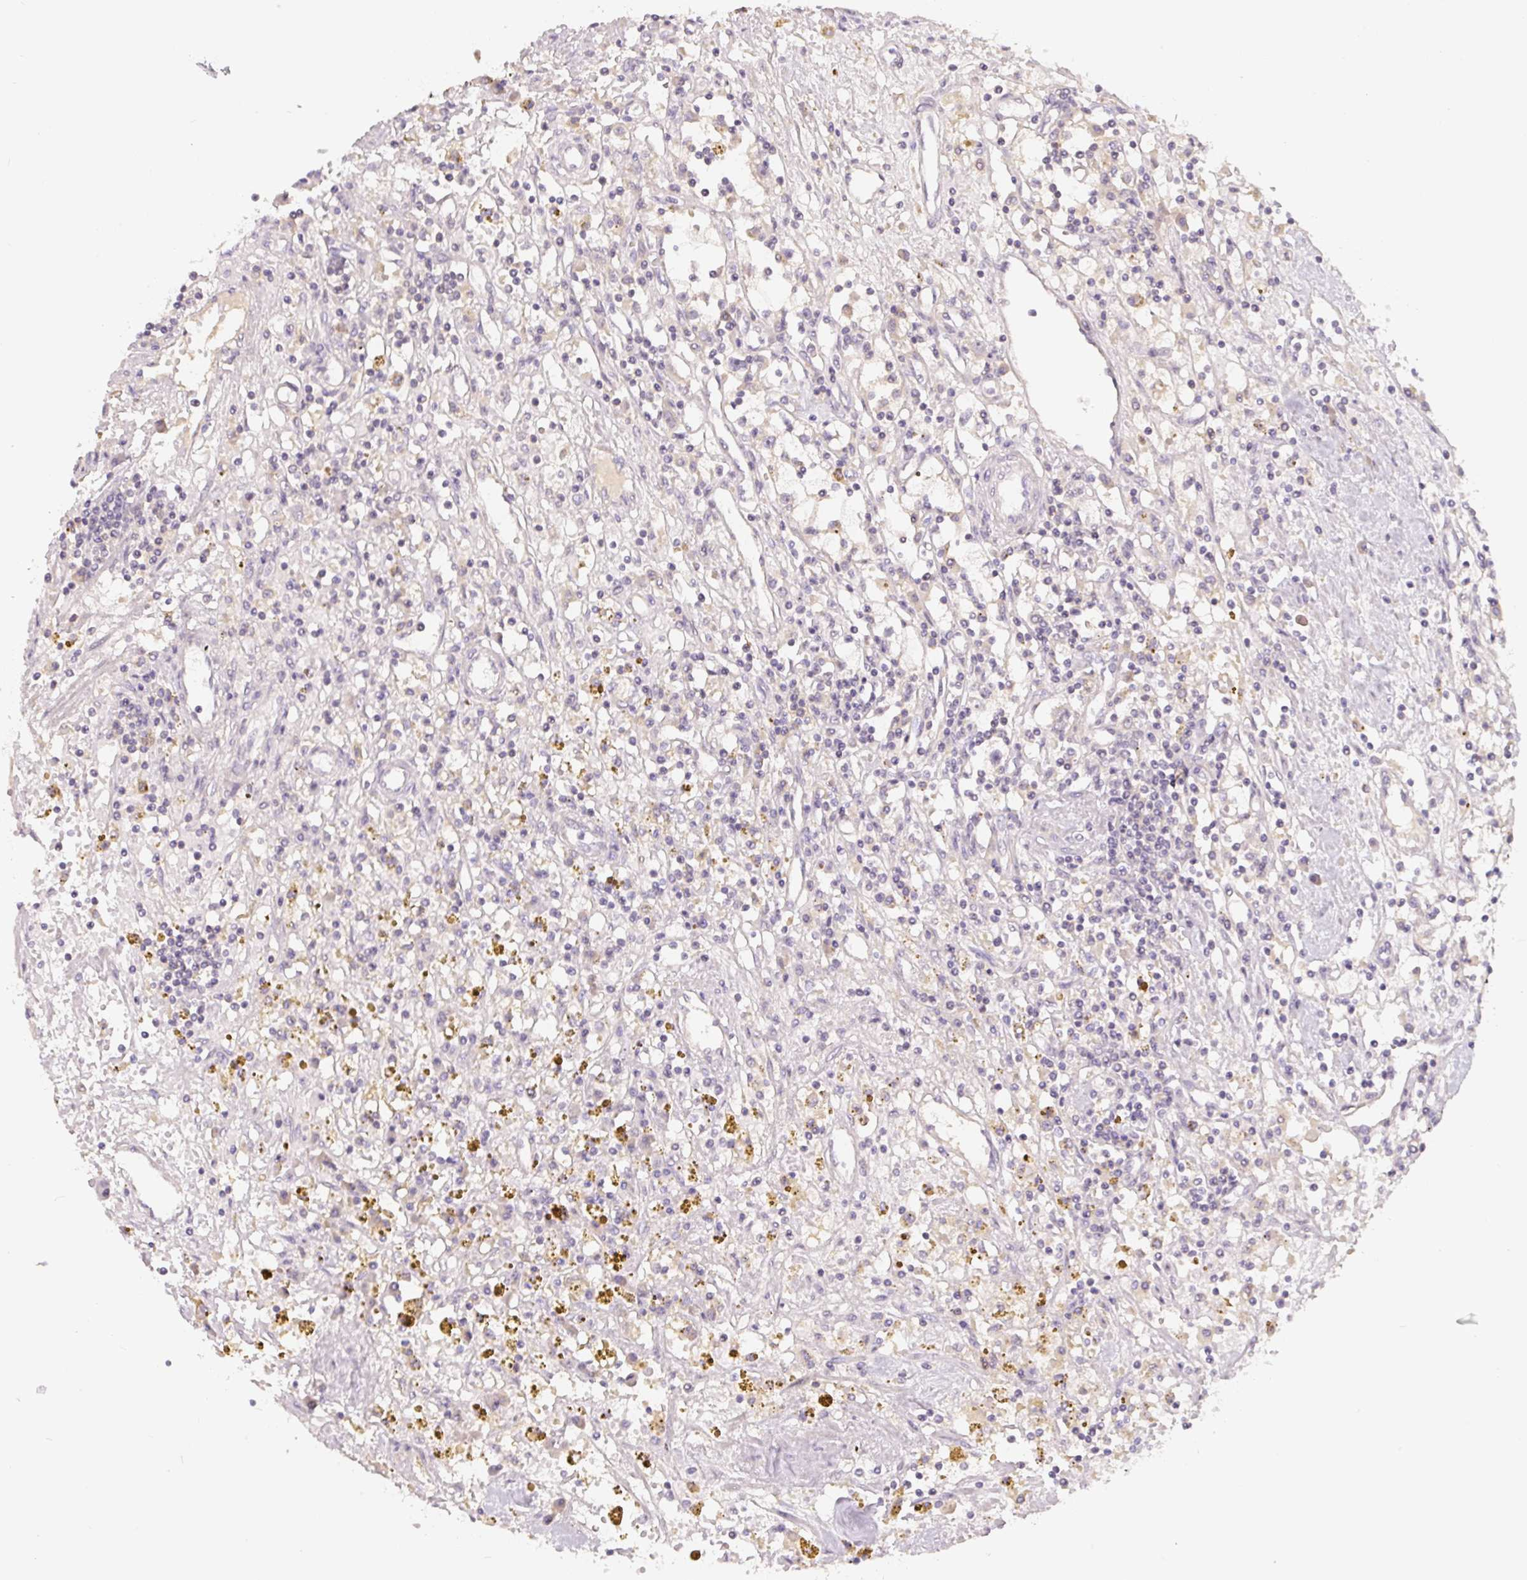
{"staining": {"intensity": "negative", "quantity": "none", "location": "none"}, "tissue": "renal cancer", "cell_type": "Tumor cells", "image_type": "cancer", "snomed": [{"axis": "morphology", "description": "Adenocarcinoma, NOS"}, {"axis": "topography", "description": "Kidney"}], "caption": "Histopathology image shows no protein positivity in tumor cells of renal cancer tissue.", "gene": "PWWP3B", "patient": {"sex": "male", "age": 56}}